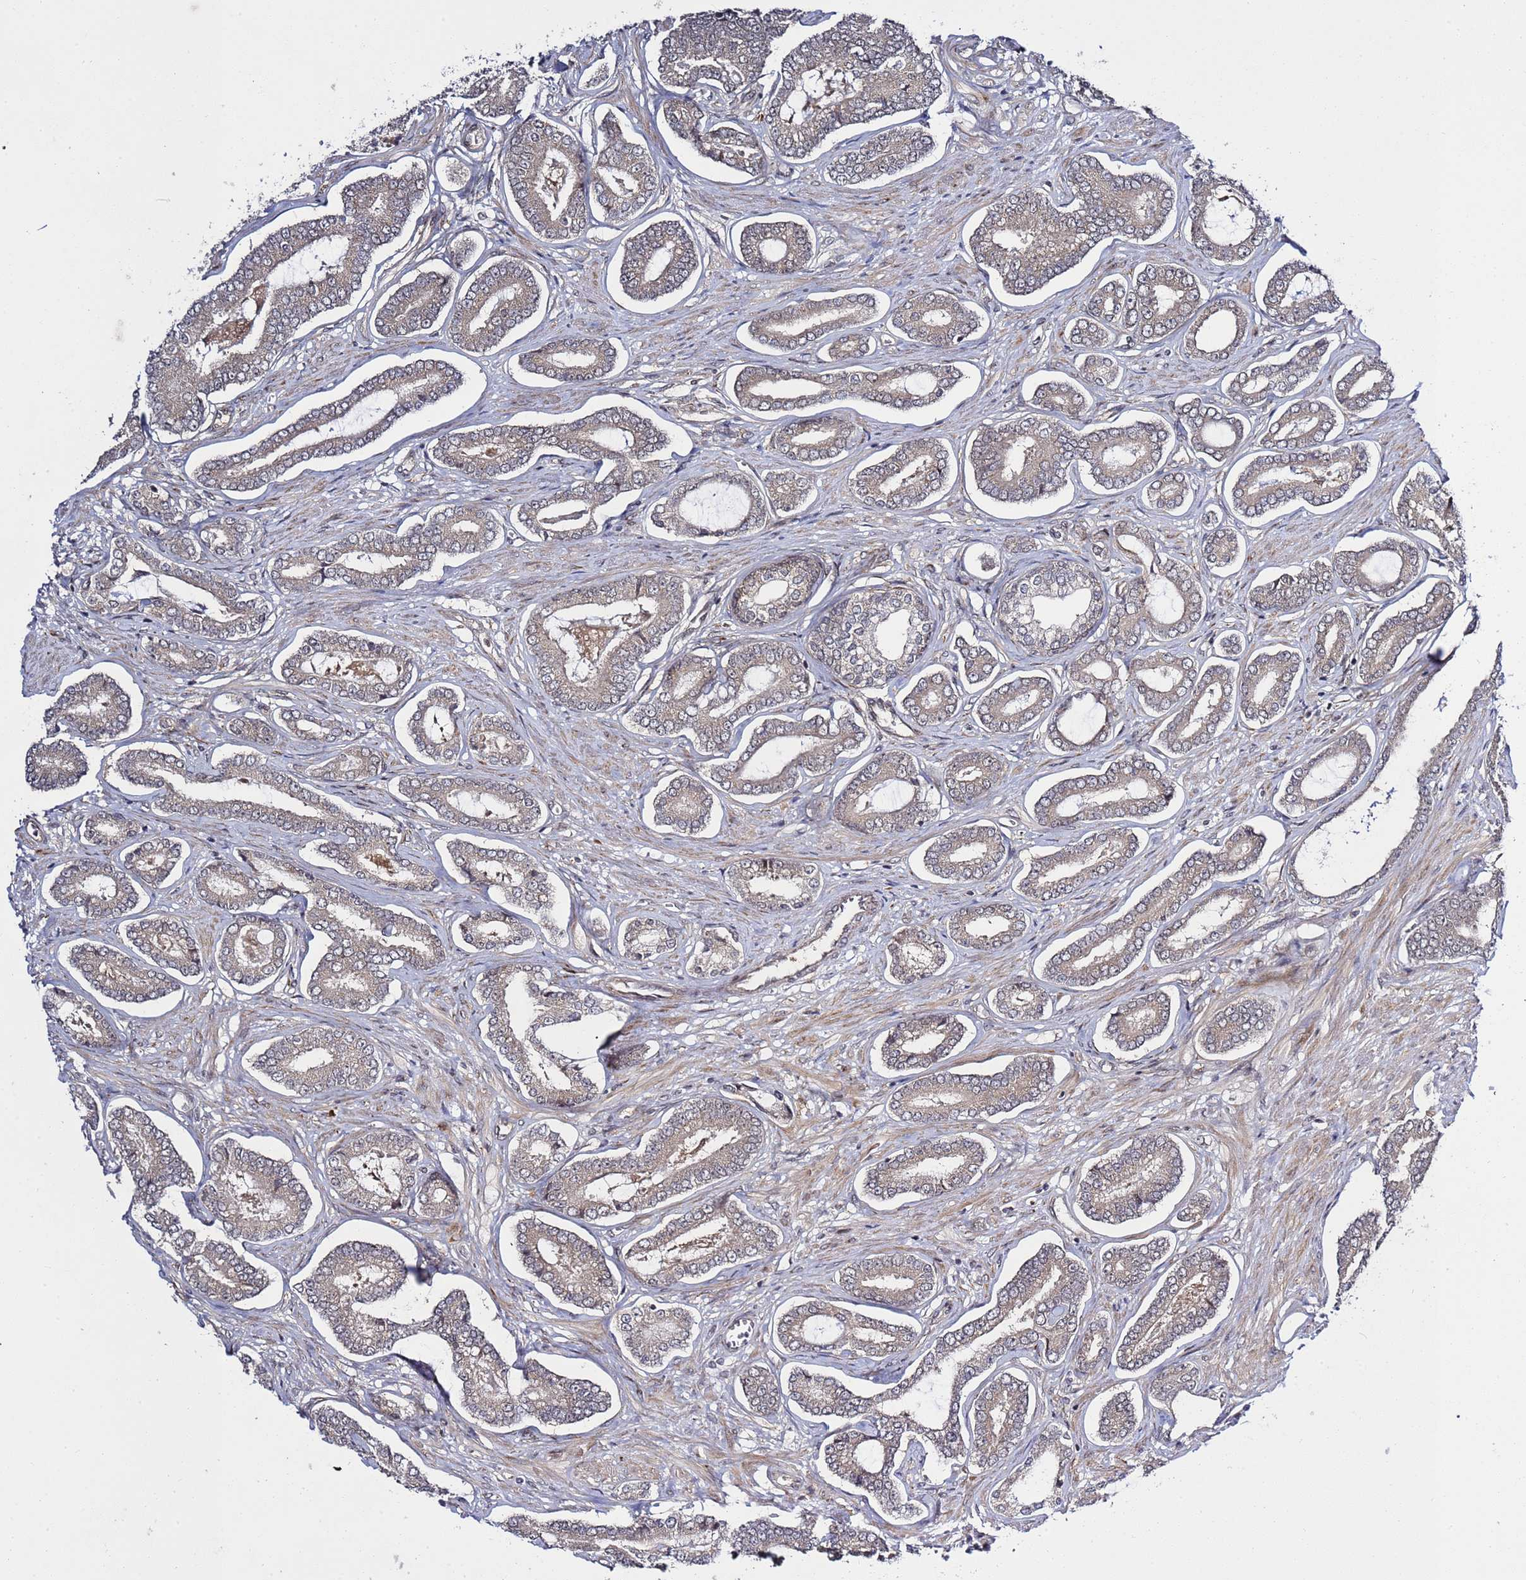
{"staining": {"intensity": "weak", "quantity": ">75%", "location": "cytoplasmic/membranous"}, "tissue": "prostate cancer", "cell_type": "Tumor cells", "image_type": "cancer", "snomed": [{"axis": "morphology", "description": "Adenocarcinoma, NOS"}, {"axis": "topography", "description": "Prostate and seminal vesicle, NOS"}], "caption": "A brown stain highlights weak cytoplasmic/membranous positivity of a protein in adenocarcinoma (prostate) tumor cells.", "gene": "POLR2D", "patient": {"sex": "male", "age": 76}}